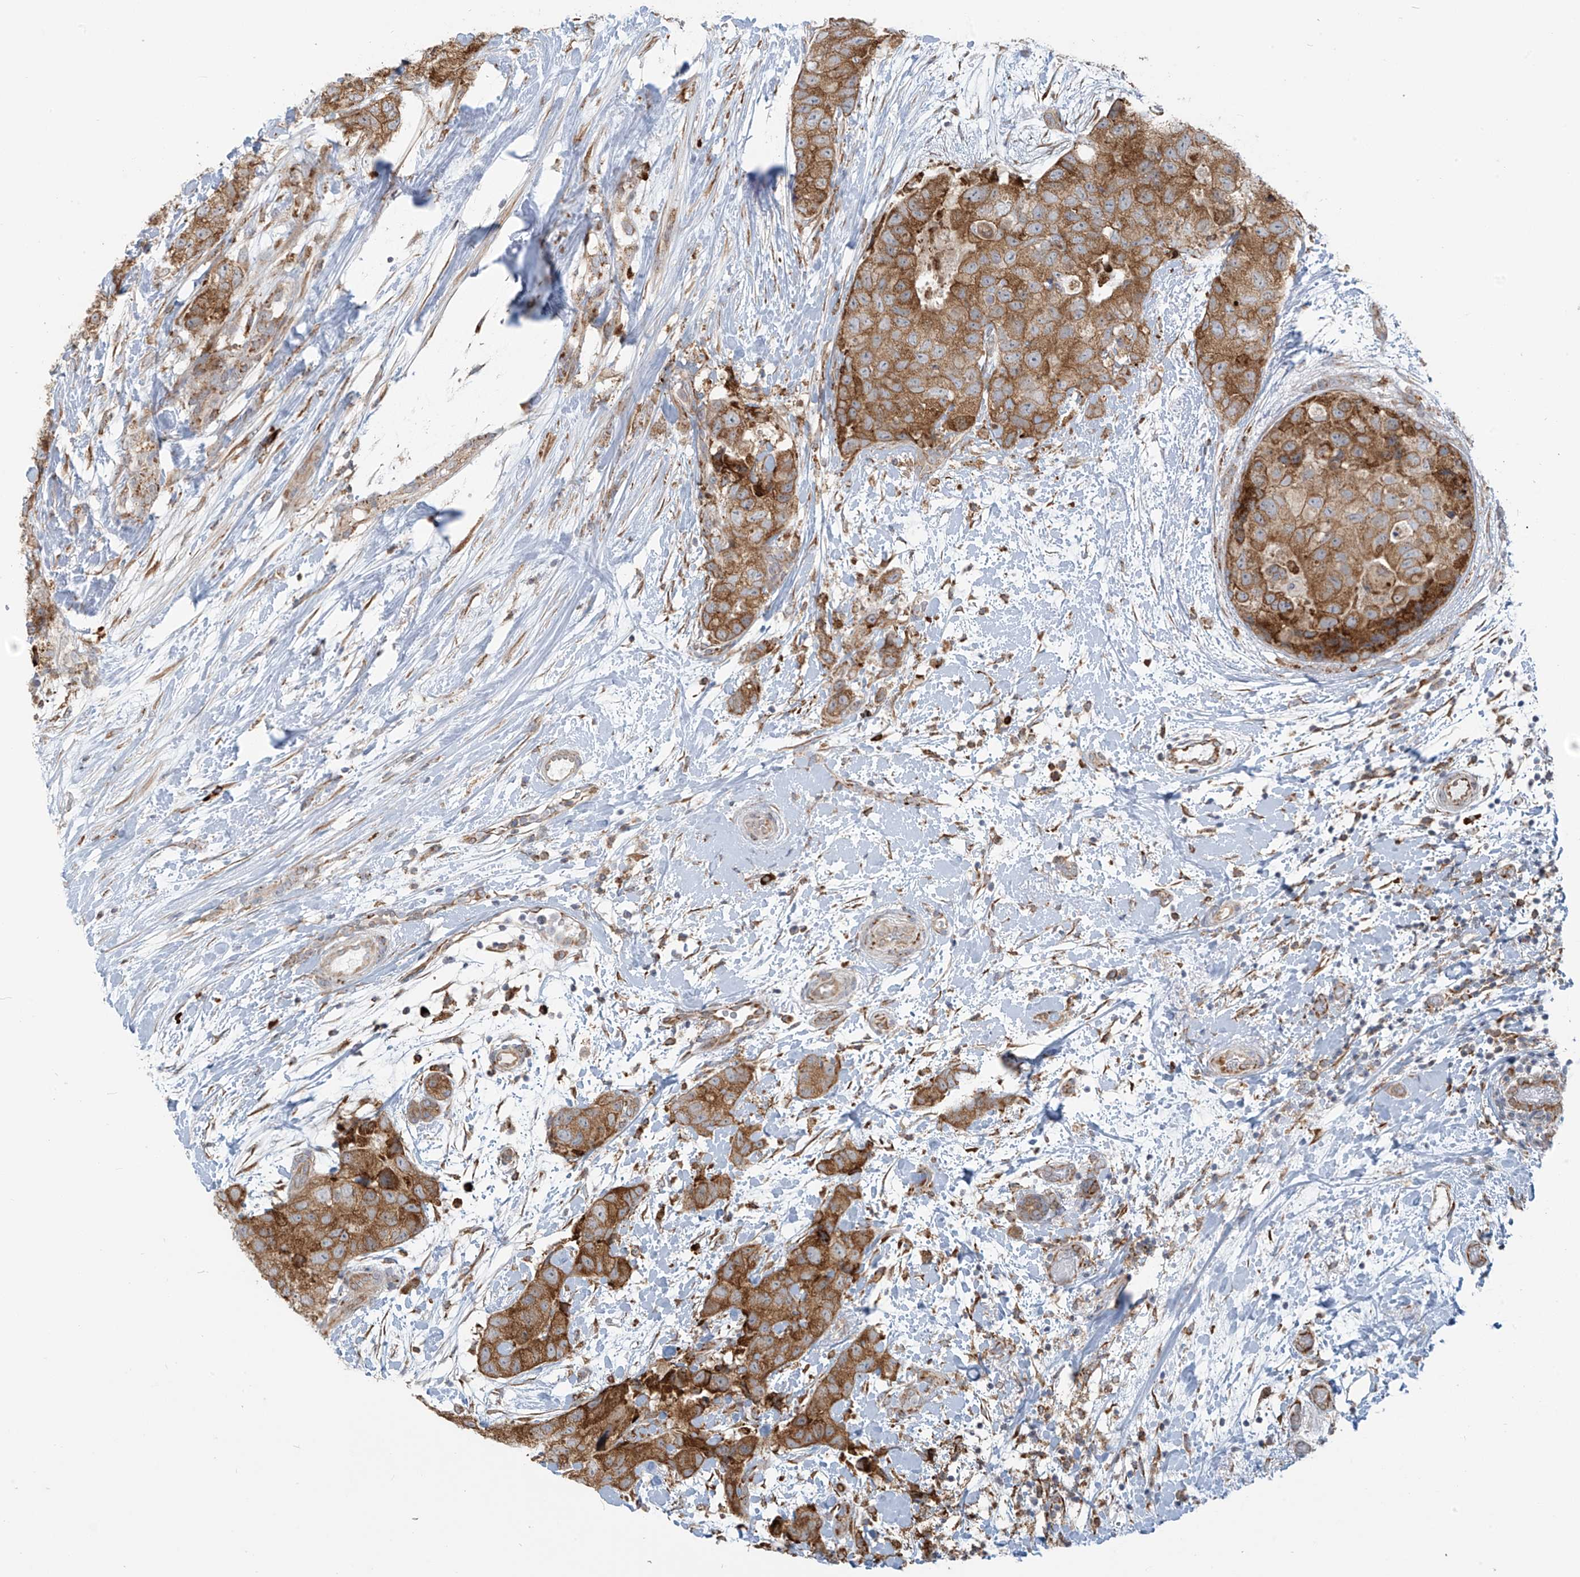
{"staining": {"intensity": "moderate", "quantity": ">75%", "location": "cytoplasmic/membranous"}, "tissue": "breast cancer", "cell_type": "Tumor cells", "image_type": "cancer", "snomed": [{"axis": "morphology", "description": "Duct carcinoma"}, {"axis": "topography", "description": "Breast"}], "caption": "DAB (3,3'-diaminobenzidine) immunohistochemical staining of human breast cancer (infiltrating ductal carcinoma) reveals moderate cytoplasmic/membranous protein positivity in approximately >75% of tumor cells.", "gene": "KATNIP", "patient": {"sex": "female", "age": 62}}